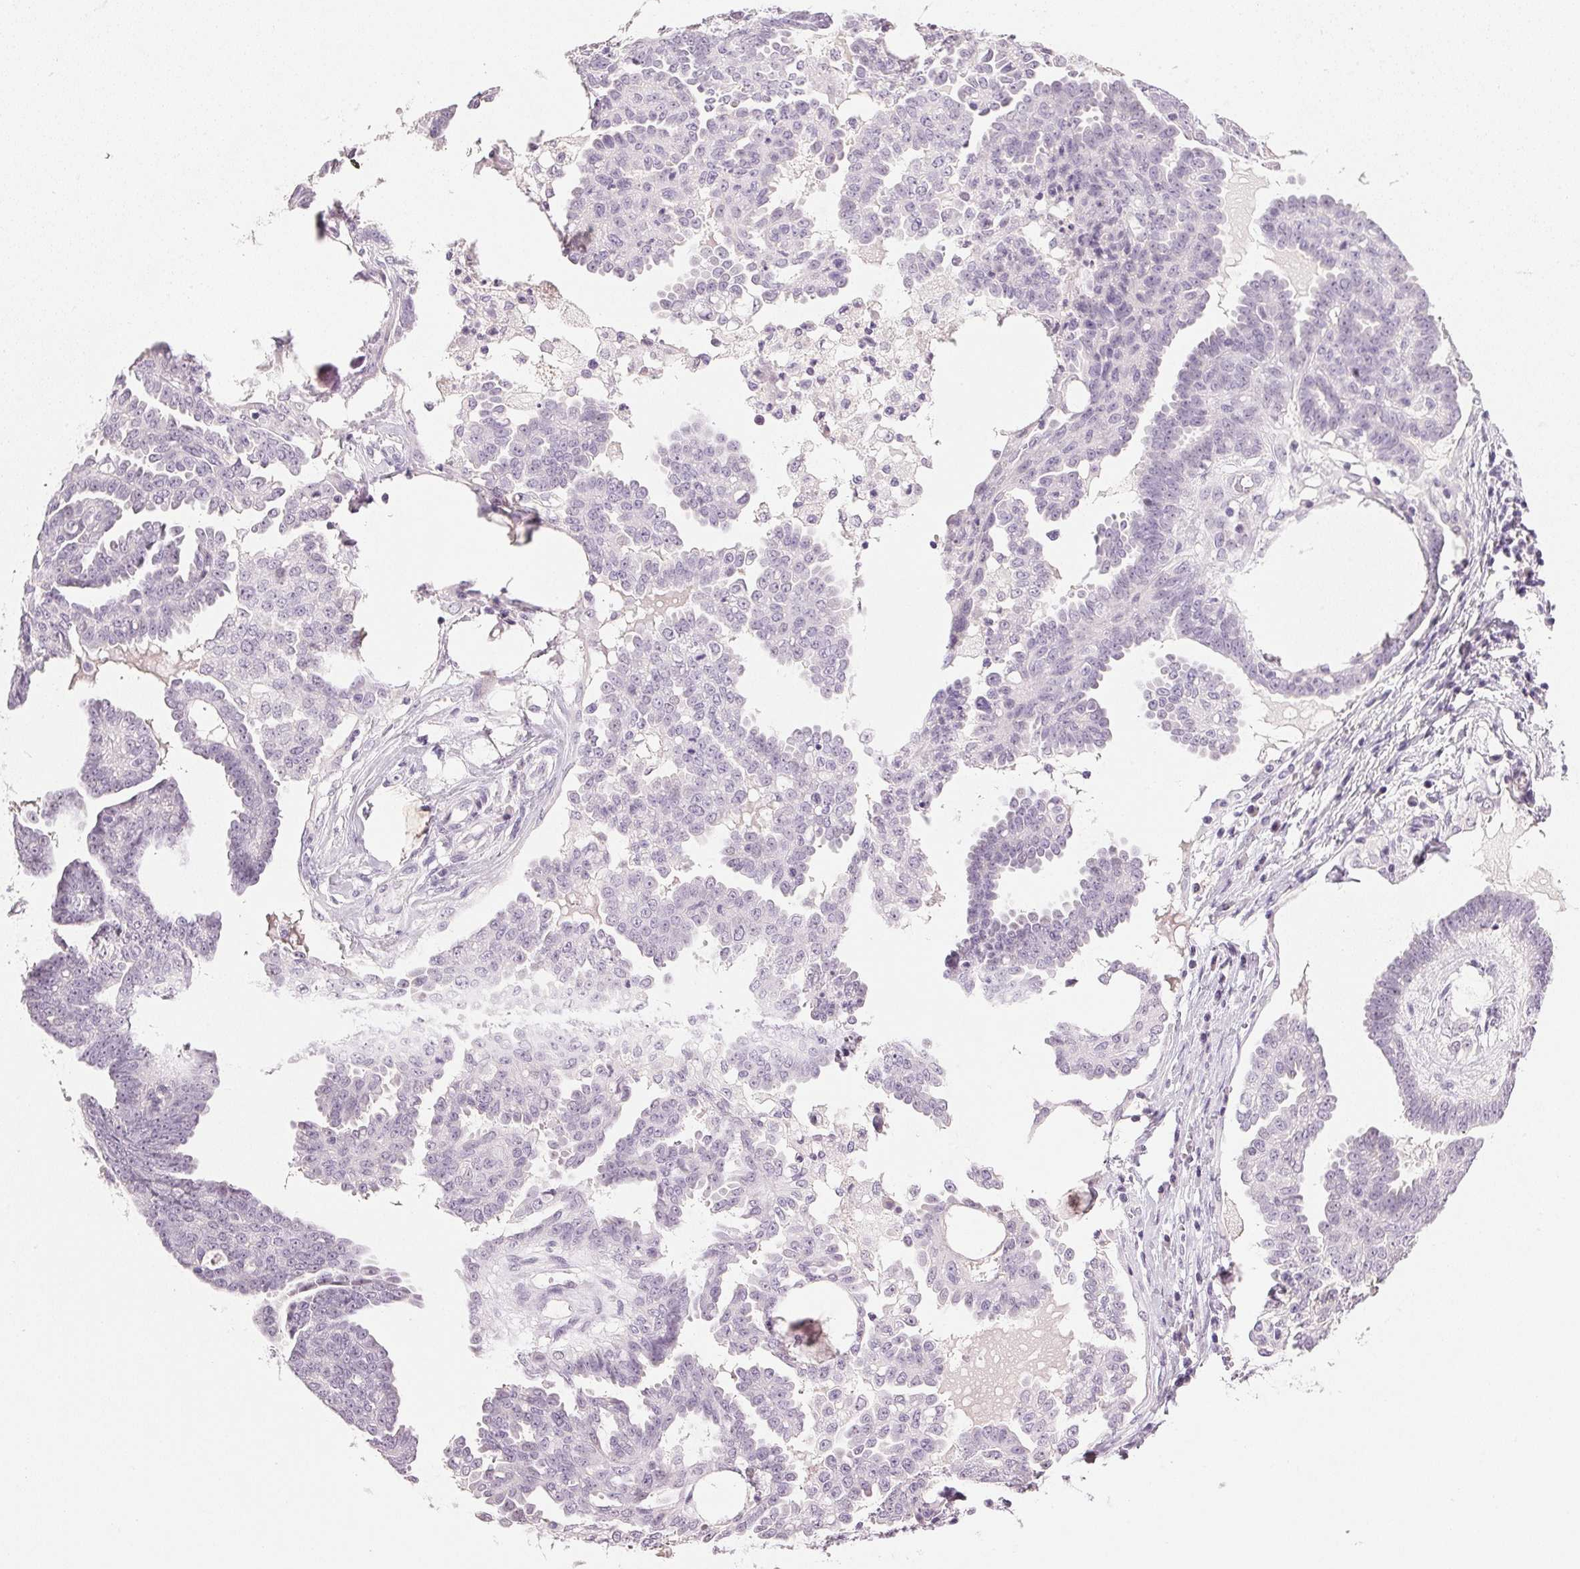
{"staining": {"intensity": "negative", "quantity": "none", "location": "none"}, "tissue": "ovarian cancer", "cell_type": "Tumor cells", "image_type": "cancer", "snomed": [{"axis": "morphology", "description": "Cystadenocarcinoma, serous, NOS"}, {"axis": "topography", "description": "Ovary"}], "caption": "Immunohistochemistry (IHC) of human serous cystadenocarcinoma (ovarian) displays no expression in tumor cells.", "gene": "IGFBP1", "patient": {"sex": "female", "age": 71}}